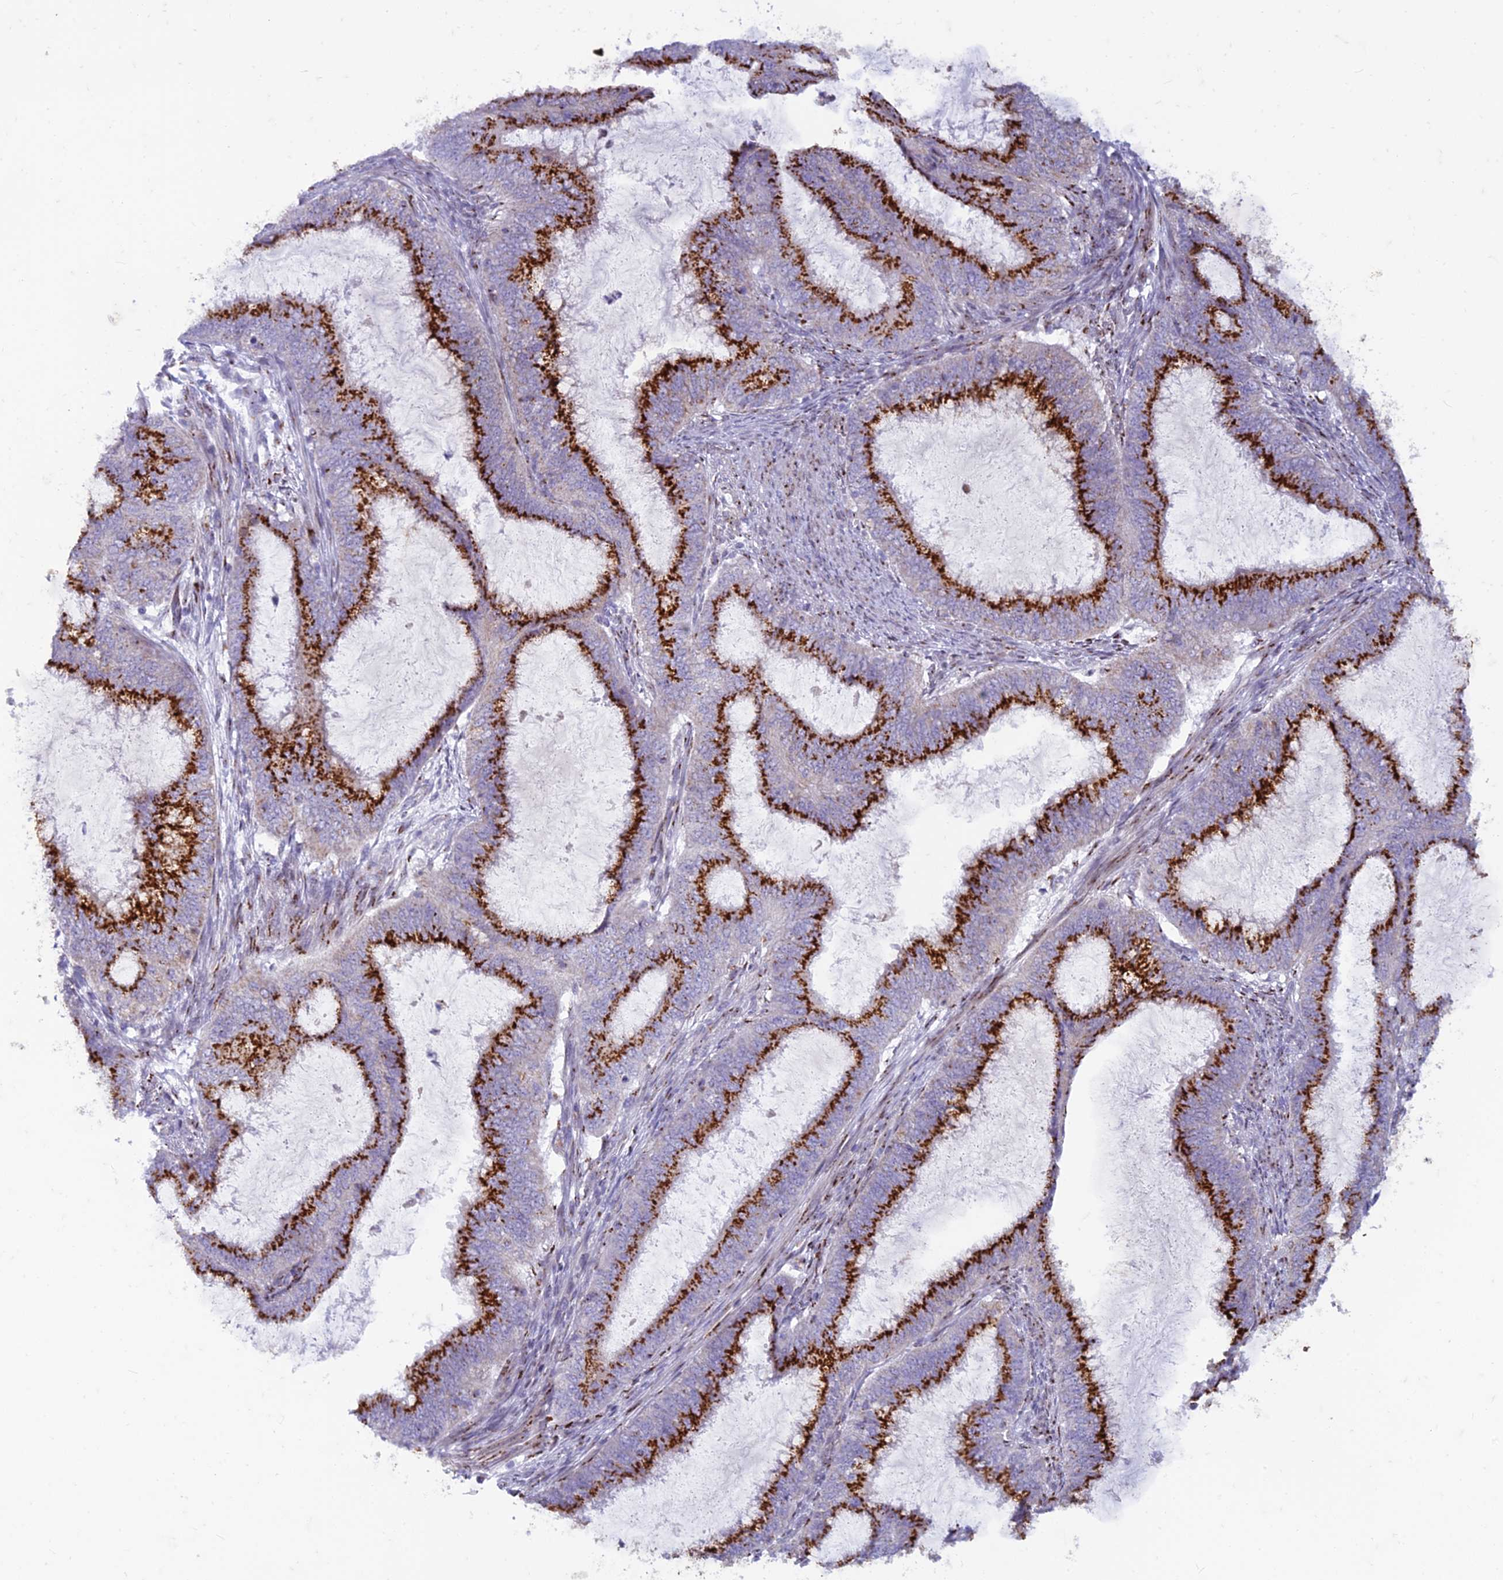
{"staining": {"intensity": "strong", "quantity": ">75%", "location": "cytoplasmic/membranous"}, "tissue": "endometrial cancer", "cell_type": "Tumor cells", "image_type": "cancer", "snomed": [{"axis": "morphology", "description": "Adenocarcinoma, NOS"}, {"axis": "topography", "description": "Endometrium"}], "caption": "The photomicrograph reveals immunohistochemical staining of endometrial cancer. There is strong cytoplasmic/membranous positivity is present in about >75% of tumor cells. Nuclei are stained in blue.", "gene": "FAM3C", "patient": {"sex": "female", "age": 51}}